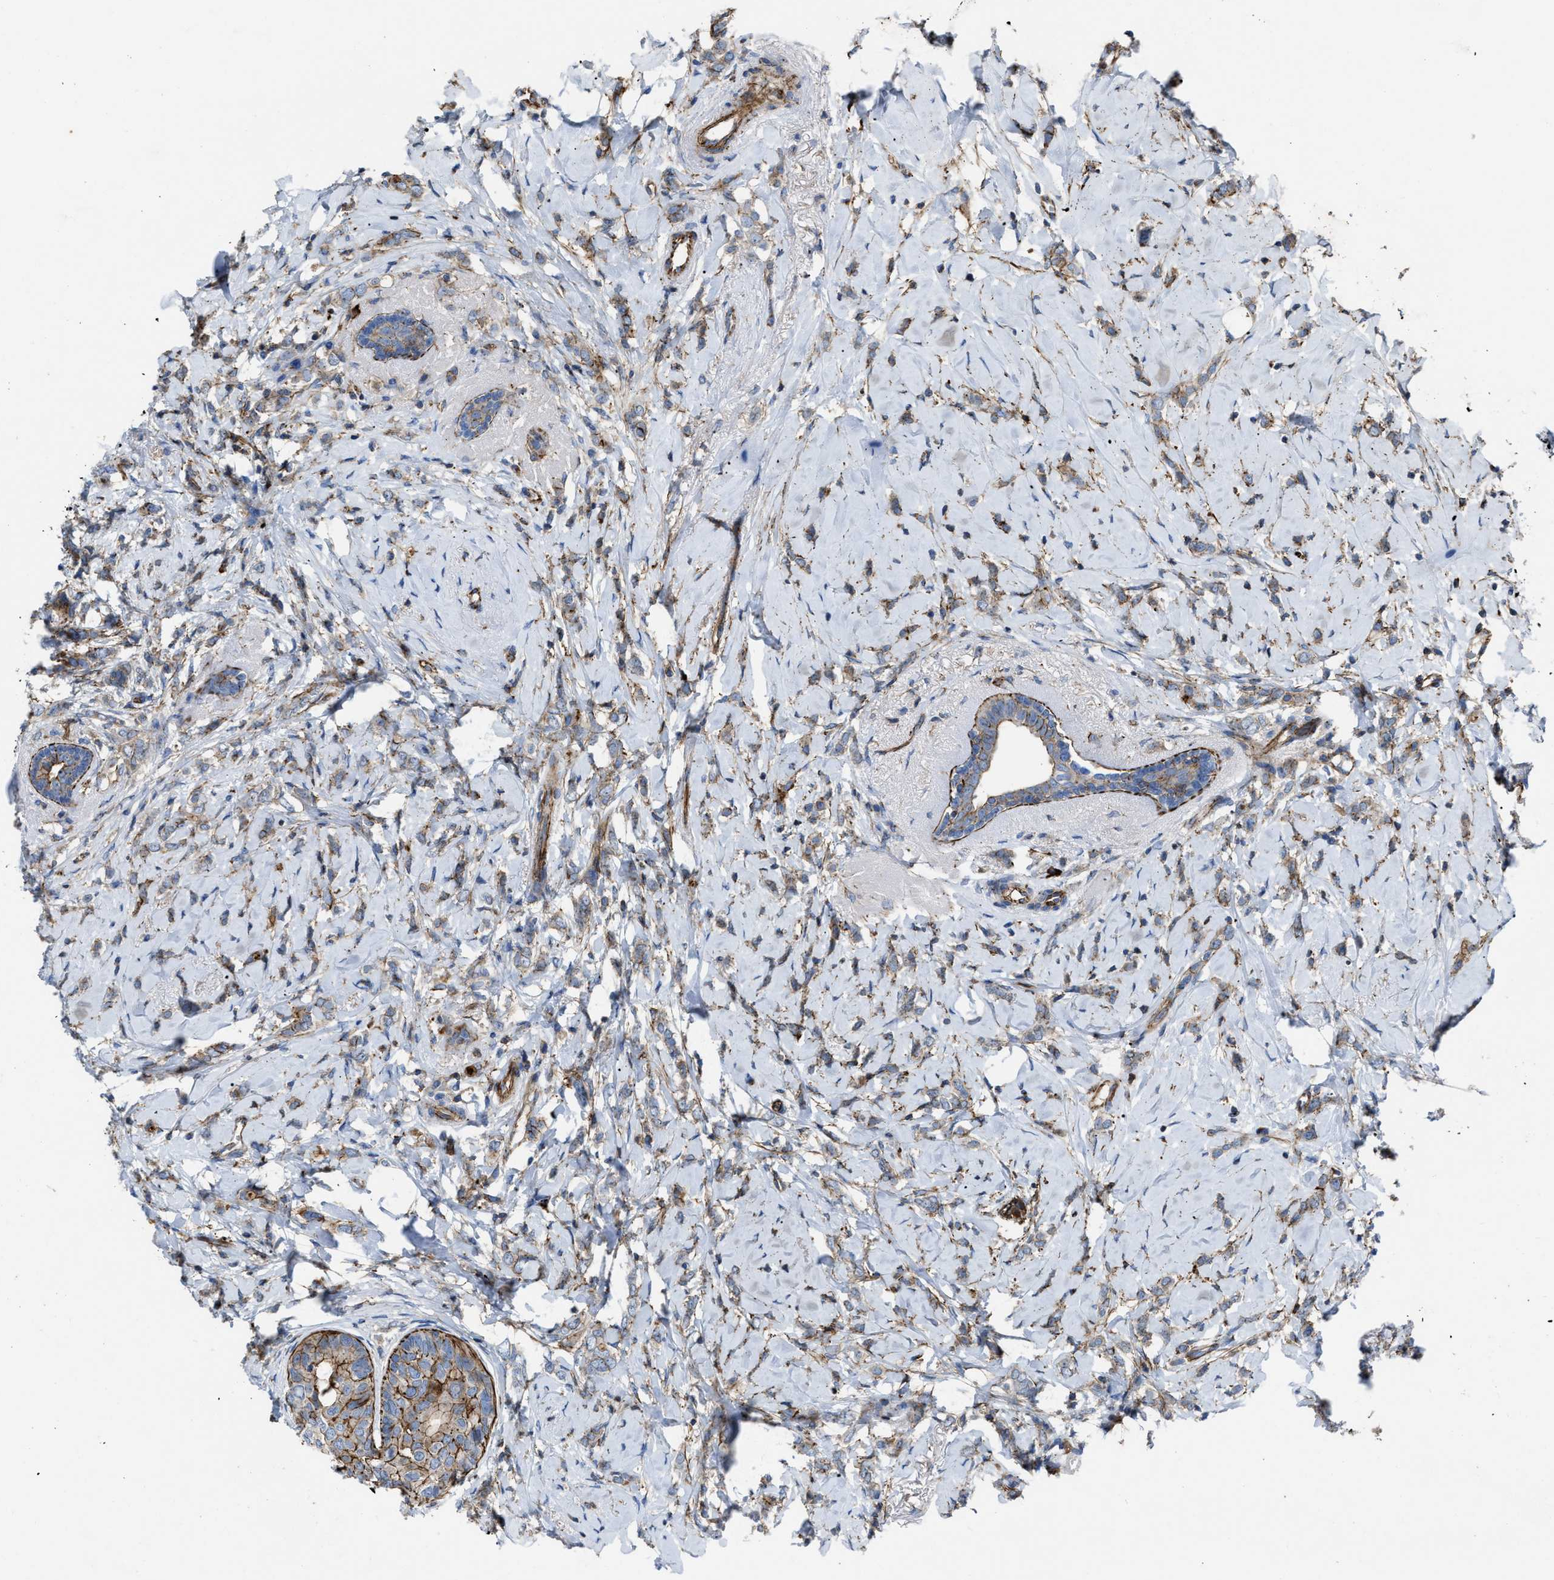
{"staining": {"intensity": "weak", "quantity": "<25%", "location": "cytoplasmic/membranous"}, "tissue": "breast cancer", "cell_type": "Tumor cells", "image_type": "cancer", "snomed": [{"axis": "morphology", "description": "Normal tissue, NOS"}, {"axis": "morphology", "description": "Lobular carcinoma"}, {"axis": "topography", "description": "Breast"}], "caption": "A high-resolution histopathology image shows IHC staining of breast lobular carcinoma, which demonstrates no significant staining in tumor cells.", "gene": "AGPAT2", "patient": {"sex": "female", "age": 47}}